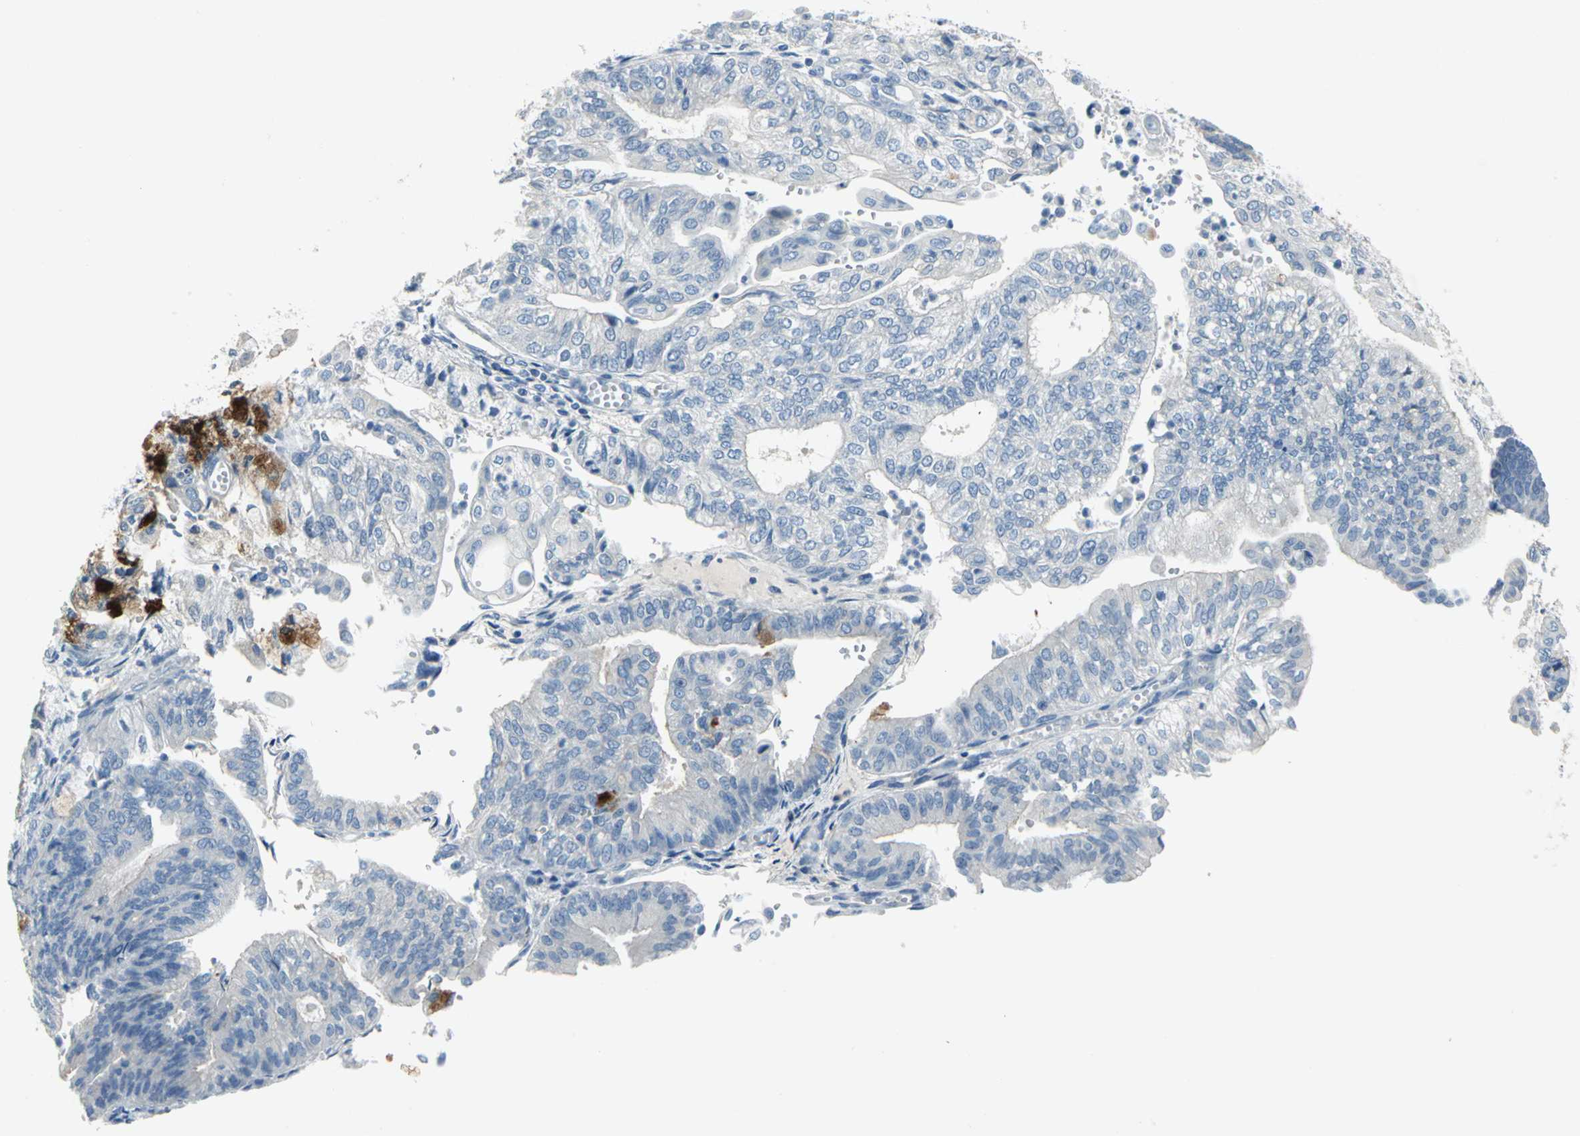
{"staining": {"intensity": "moderate", "quantity": "<25%", "location": "cytoplasmic/membranous"}, "tissue": "endometrial cancer", "cell_type": "Tumor cells", "image_type": "cancer", "snomed": [{"axis": "morphology", "description": "Adenocarcinoma, NOS"}, {"axis": "topography", "description": "Endometrium"}], "caption": "Adenocarcinoma (endometrial) stained with IHC exhibits moderate cytoplasmic/membranous staining in approximately <25% of tumor cells.", "gene": "PTGDS", "patient": {"sex": "female", "age": 59}}